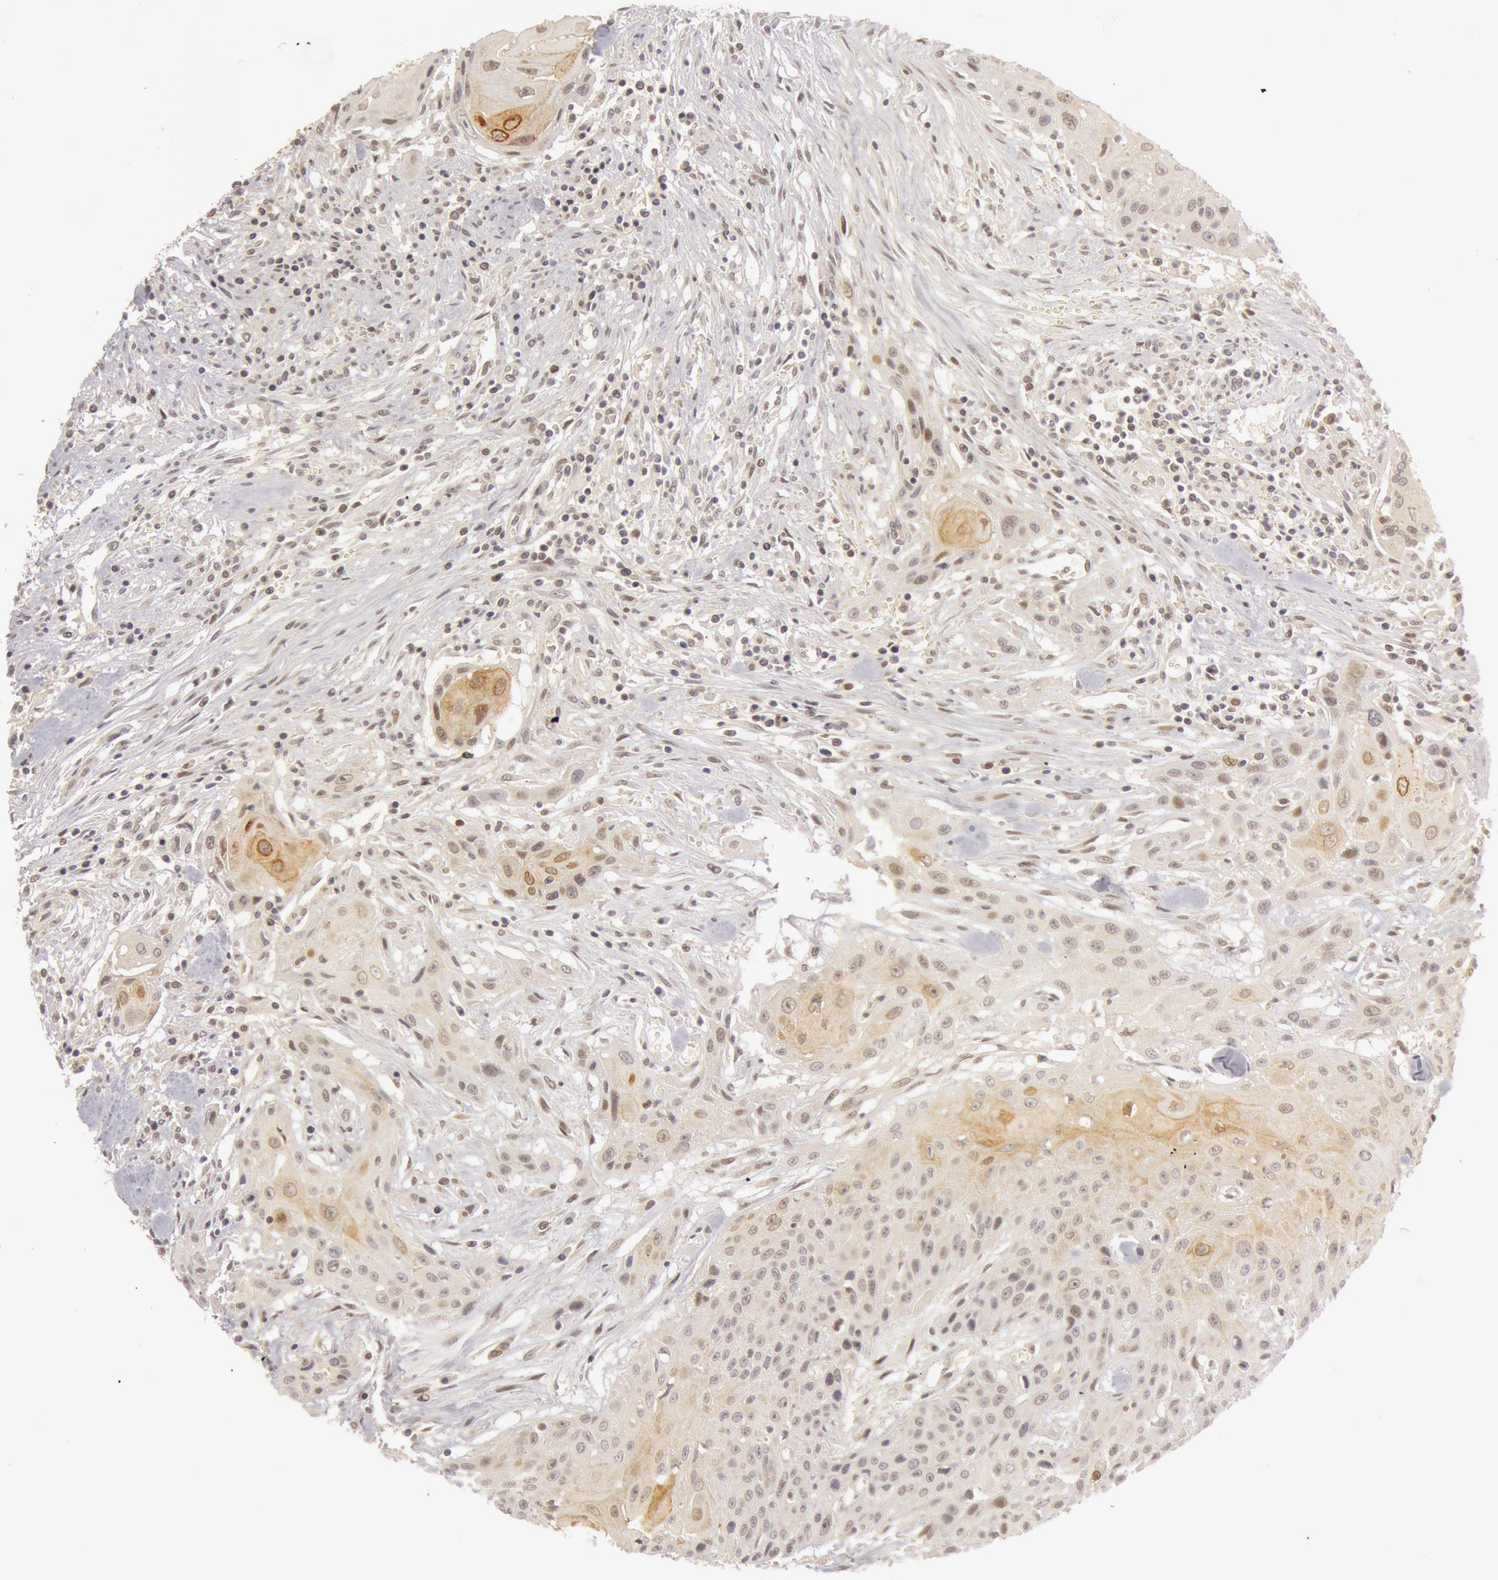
{"staining": {"intensity": "weak", "quantity": "<25%", "location": "cytoplasmic/membranous"}, "tissue": "head and neck cancer", "cell_type": "Tumor cells", "image_type": "cancer", "snomed": [{"axis": "morphology", "description": "Squamous cell carcinoma, NOS"}, {"axis": "morphology", "description": "Squamous cell carcinoma, metastatic, NOS"}, {"axis": "topography", "description": "Lymph node"}, {"axis": "topography", "description": "Salivary gland"}, {"axis": "topography", "description": "Head-Neck"}], "caption": "High power microscopy image of an immunohistochemistry (IHC) histopathology image of head and neck cancer (metastatic squamous cell carcinoma), revealing no significant staining in tumor cells.", "gene": "OASL", "patient": {"sex": "female", "age": 74}}